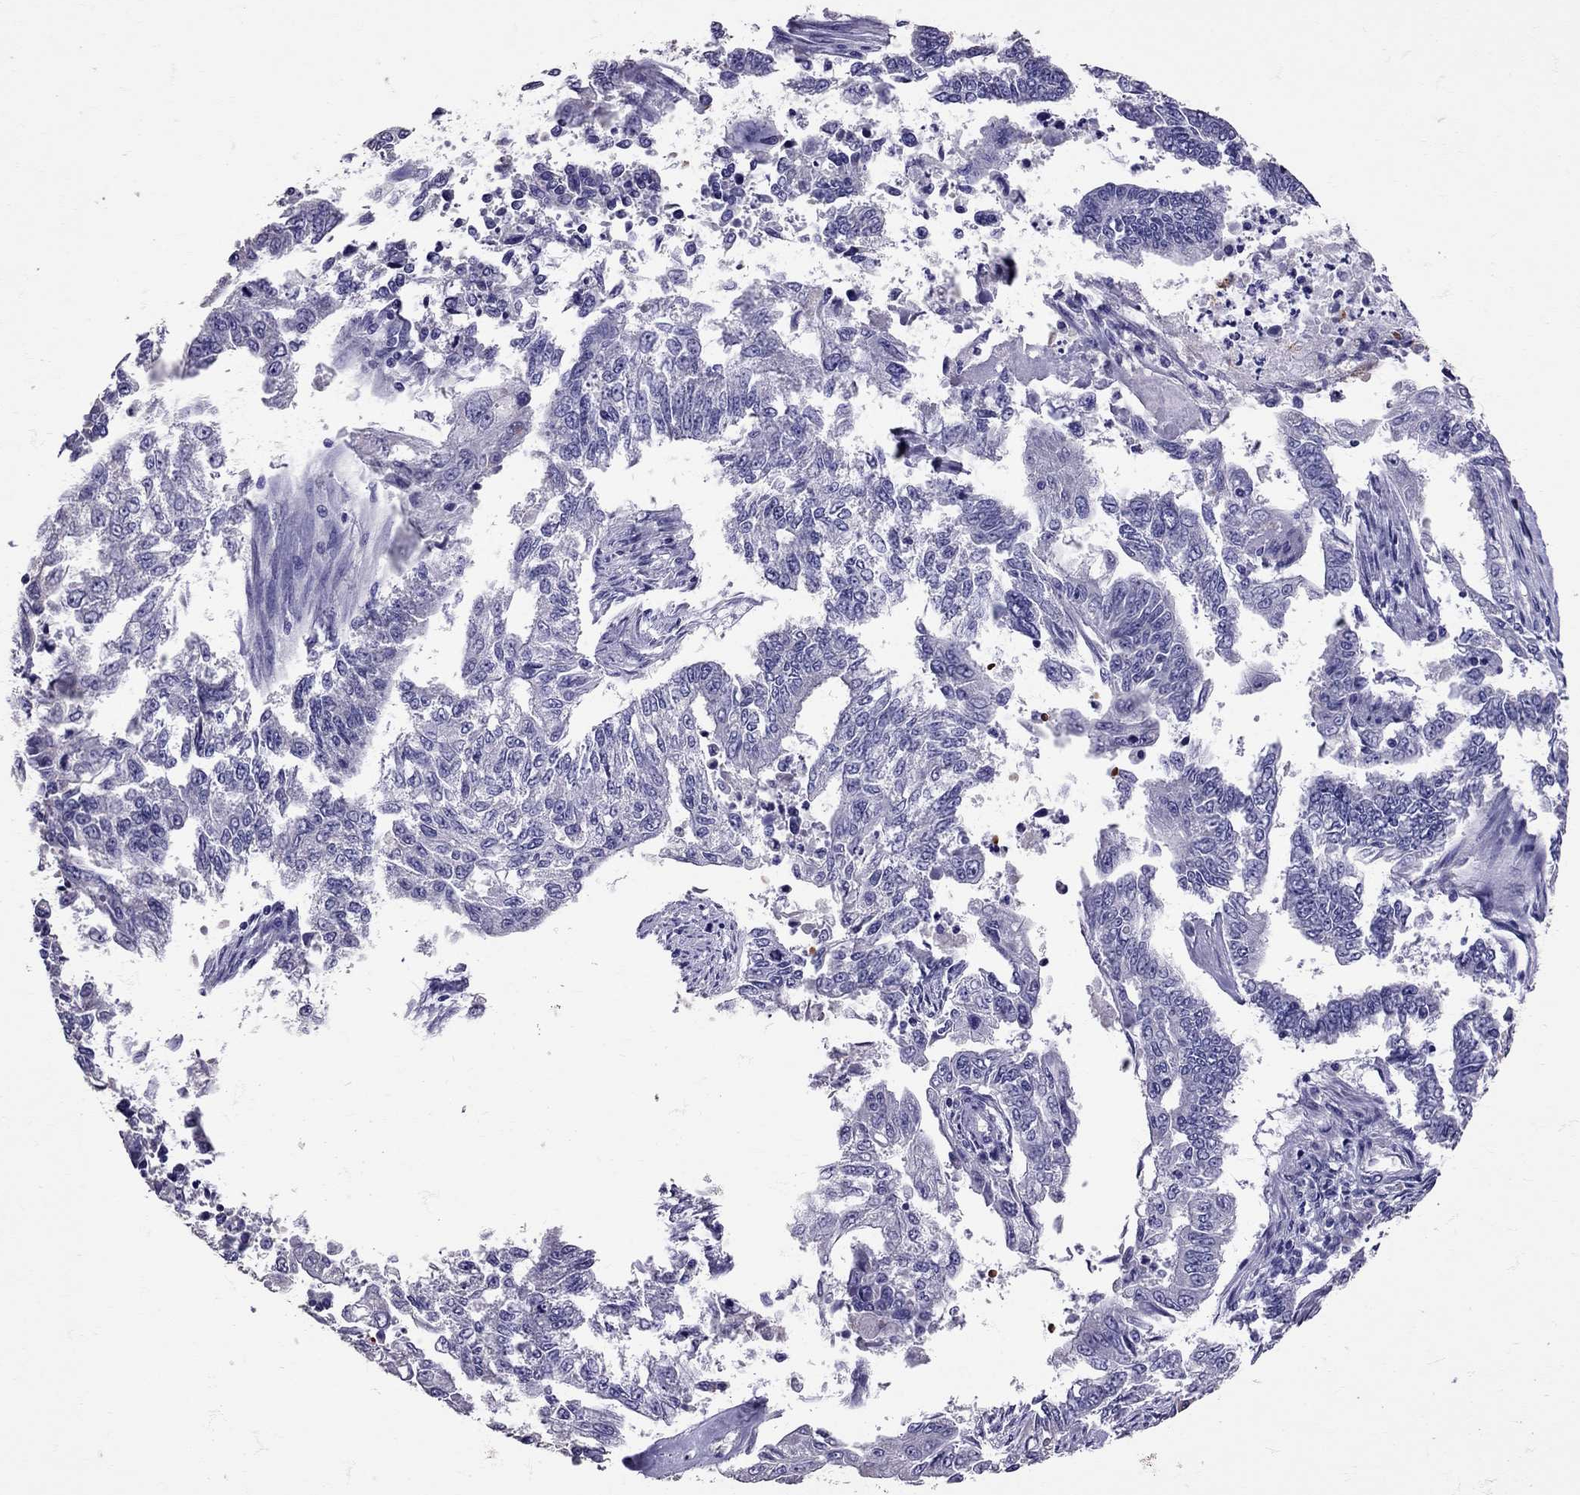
{"staining": {"intensity": "negative", "quantity": "none", "location": "none"}, "tissue": "endometrial cancer", "cell_type": "Tumor cells", "image_type": "cancer", "snomed": [{"axis": "morphology", "description": "Adenocarcinoma, NOS"}, {"axis": "topography", "description": "Uterus"}], "caption": "Tumor cells show no significant expression in endometrial cancer.", "gene": "TBR1", "patient": {"sex": "female", "age": 59}}